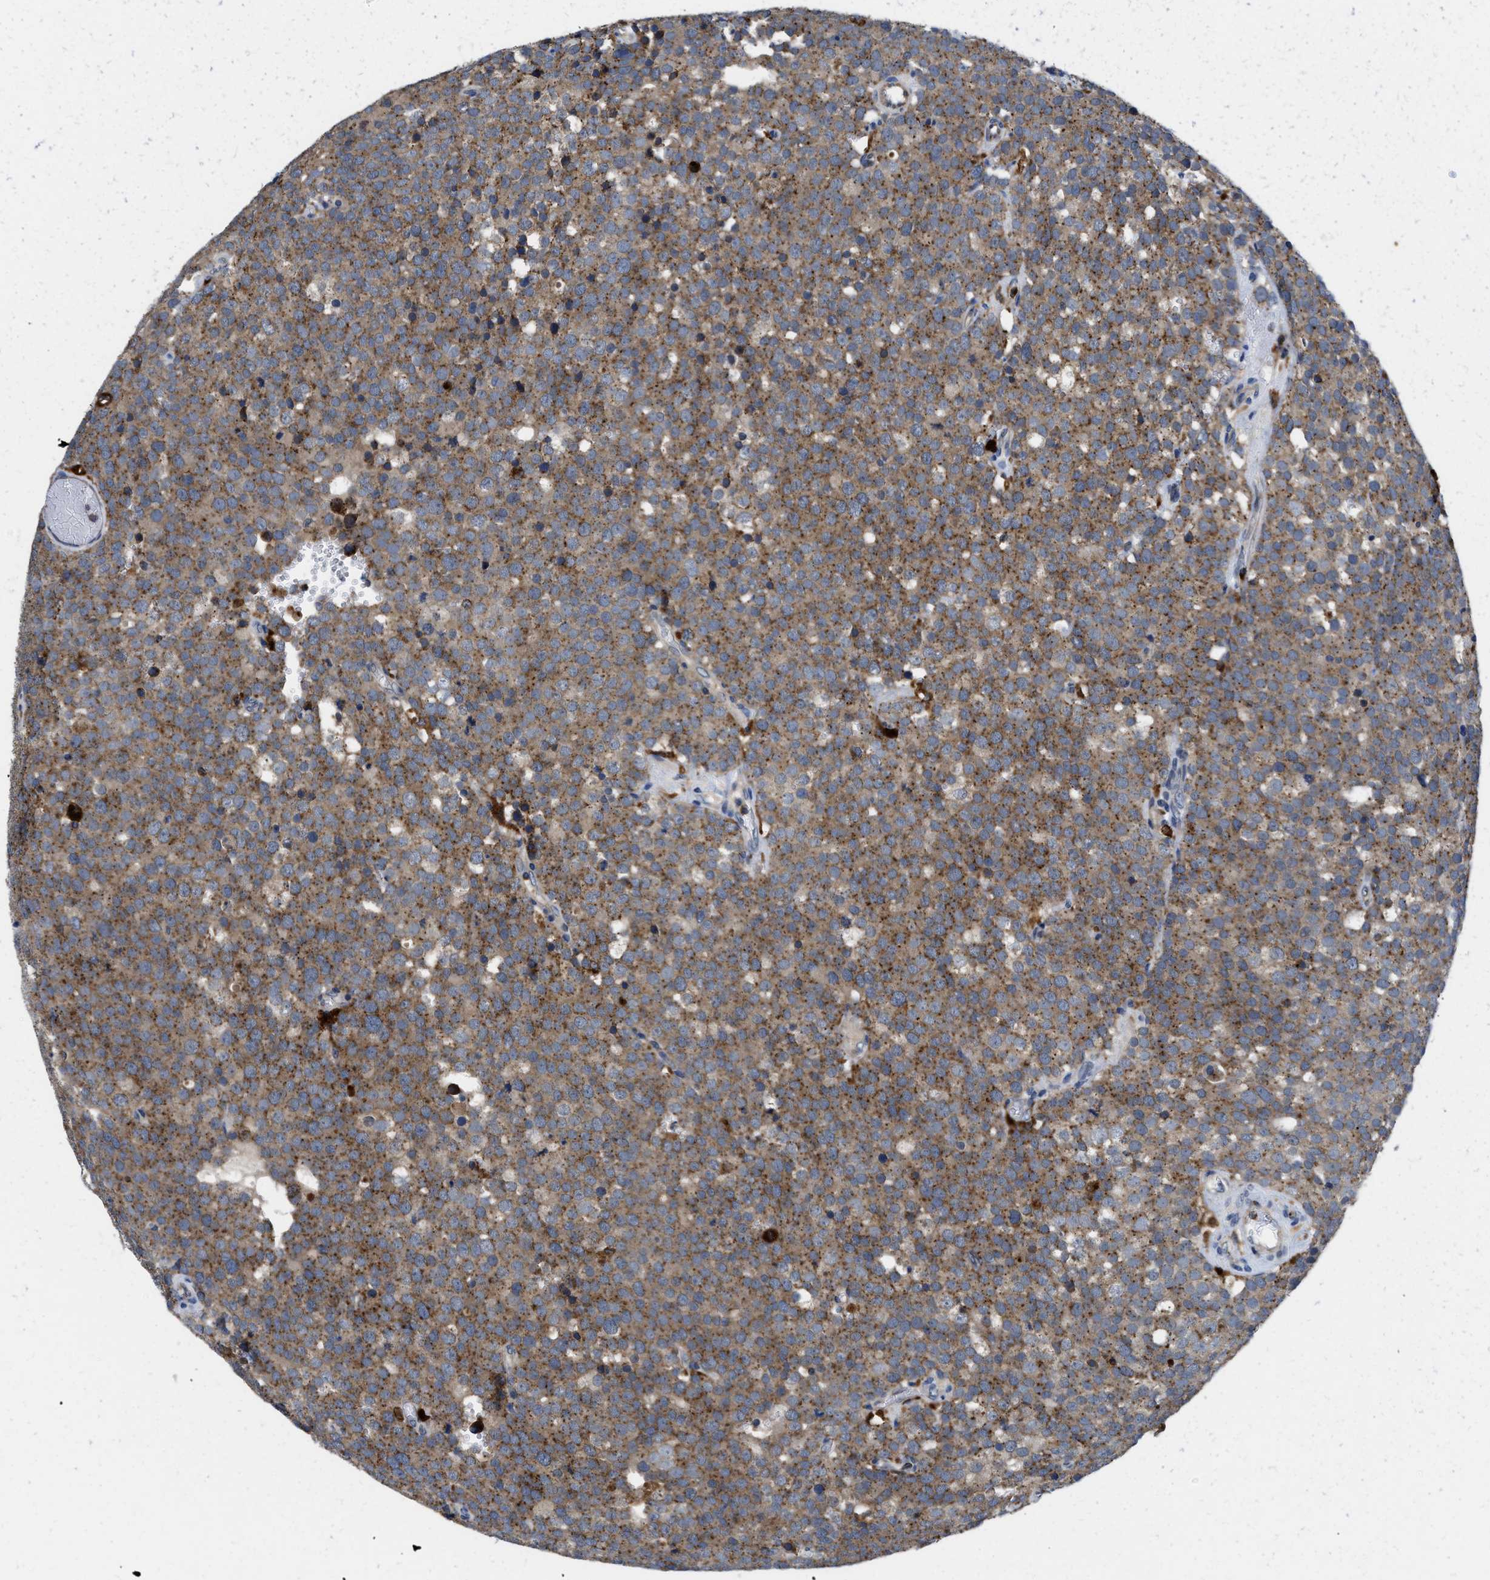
{"staining": {"intensity": "moderate", "quantity": ">75%", "location": "cytoplasmic/membranous"}, "tissue": "testis cancer", "cell_type": "Tumor cells", "image_type": "cancer", "snomed": [{"axis": "morphology", "description": "Normal tissue, NOS"}, {"axis": "morphology", "description": "Seminoma, NOS"}, {"axis": "topography", "description": "Testis"}], "caption": "Human seminoma (testis) stained with a brown dye exhibits moderate cytoplasmic/membranous positive staining in approximately >75% of tumor cells.", "gene": "ENPP4", "patient": {"sex": "male", "age": 71}}